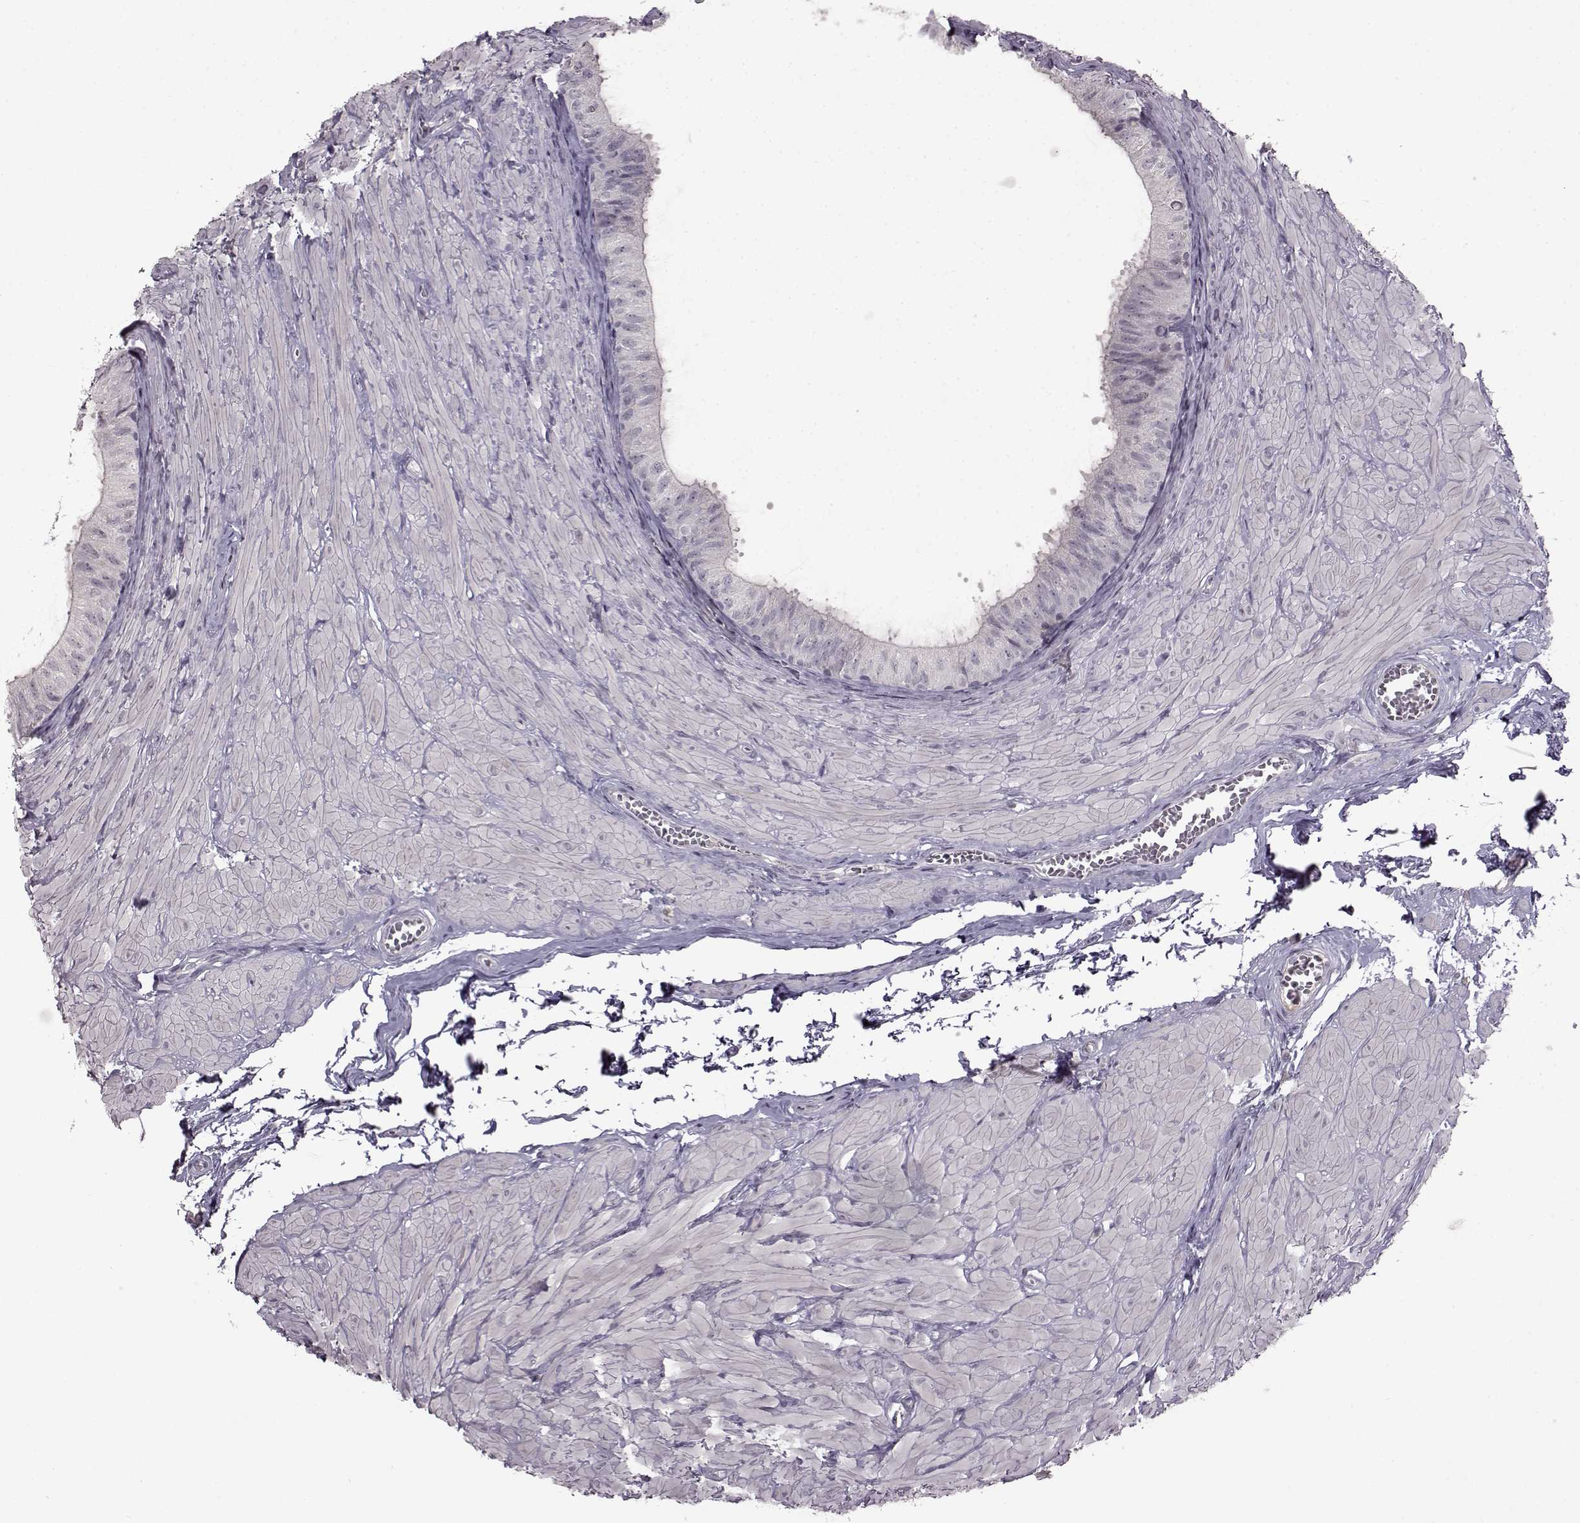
{"staining": {"intensity": "negative", "quantity": "none", "location": "none"}, "tissue": "epididymis", "cell_type": "Glandular cells", "image_type": "normal", "snomed": [{"axis": "morphology", "description": "Normal tissue, NOS"}, {"axis": "topography", "description": "Epididymis"}, {"axis": "topography", "description": "Vas deferens"}], "caption": "IHC of unremarkable epididymis shows no expression in glandular cells.", "gene": "LHB", "patient": {"sex": "male", "age": 23}}